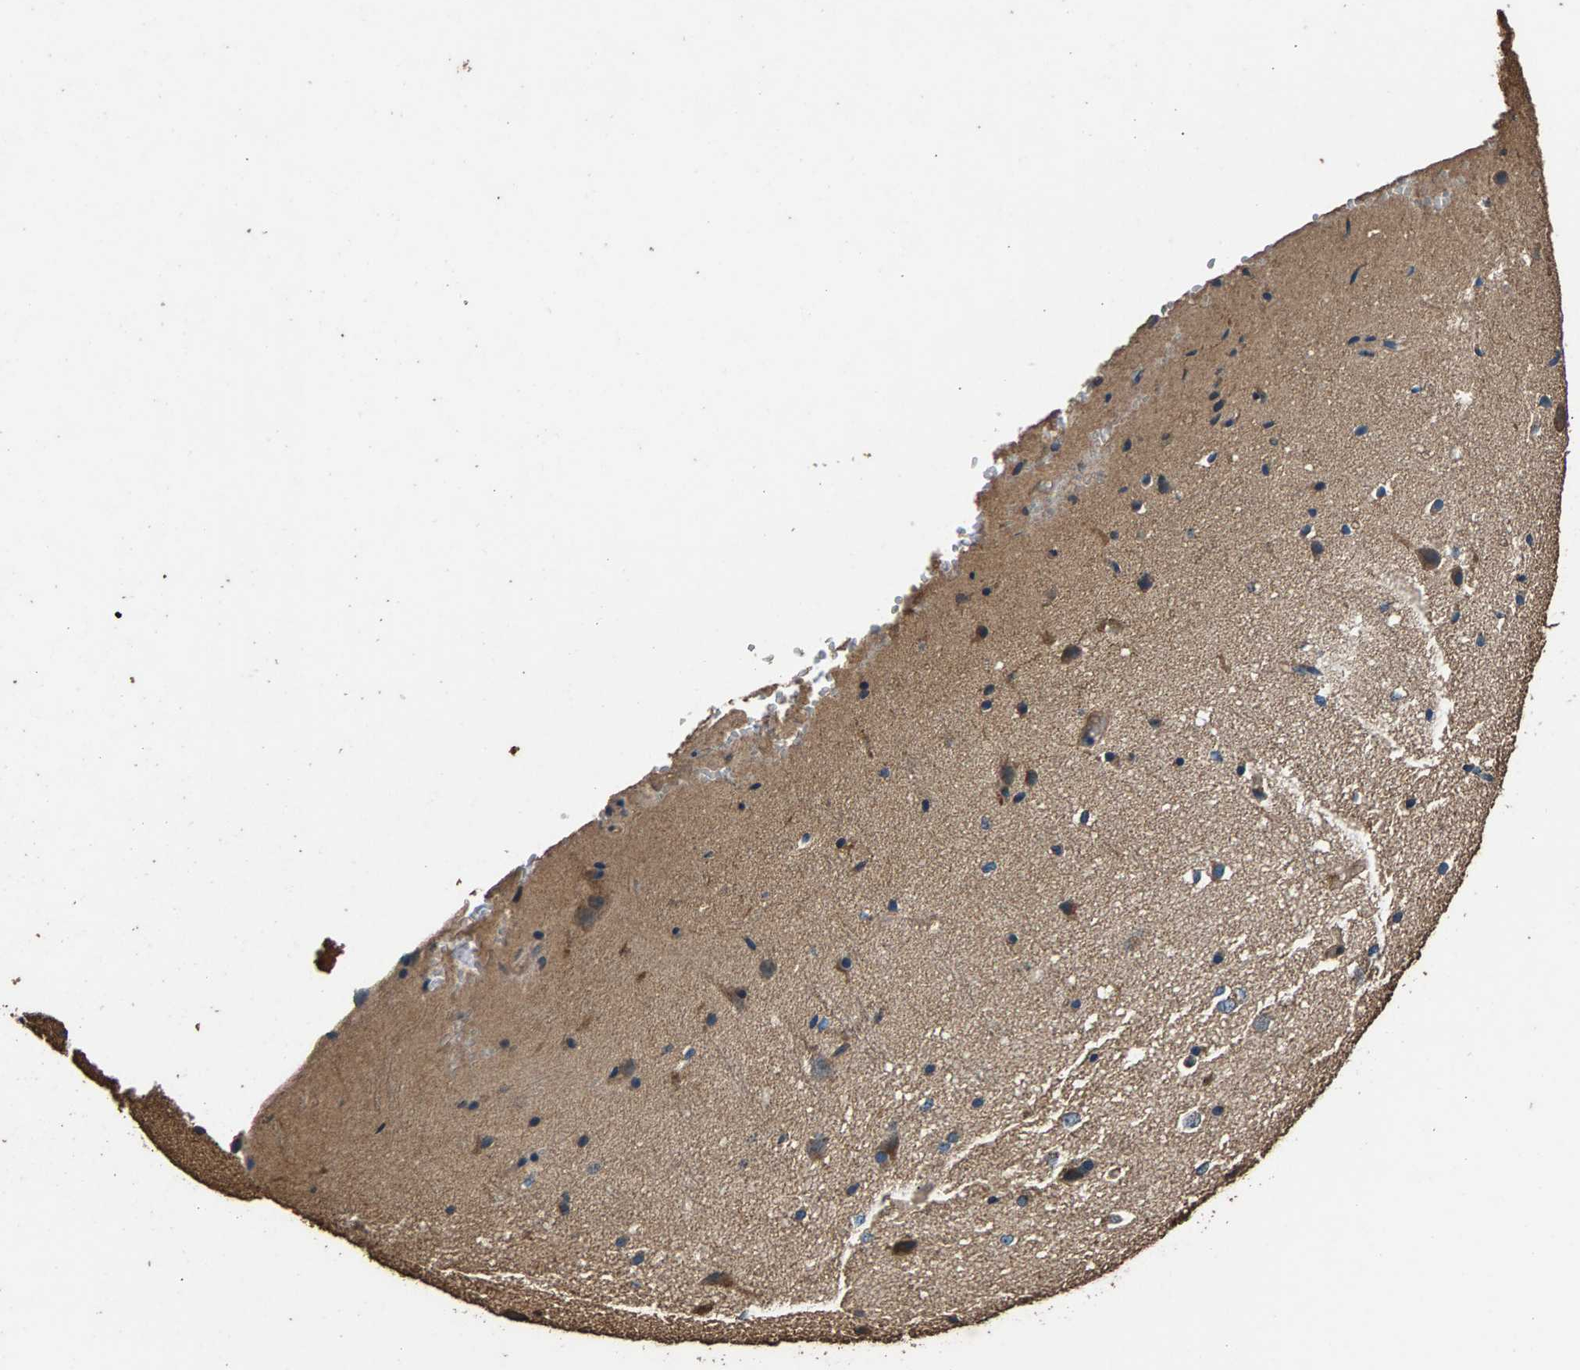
{"staining": {"intensity": "moderate", "quantity": ">75%", "location": "cytoplasmic/membranous"}, "tissue": "cerebral cortex", "cell_type": "Endothelial cells", "image_type": "normal", "snomed": [{"axis": "morphology", "description": "Normal tissue, NOS"}, {"axis": "morphology", "description": "Developmental malformation"}, {"axis": "topography", "description": "Cerebral cortex"}], "caption": "Protein staining reveals moderate cytoplasmic/membranous expression in about >75% of endothelial cells in unremarkable cerebral cortex.", "gene": "MRPL27", "patient": {"sex": "female", "age": 30}}